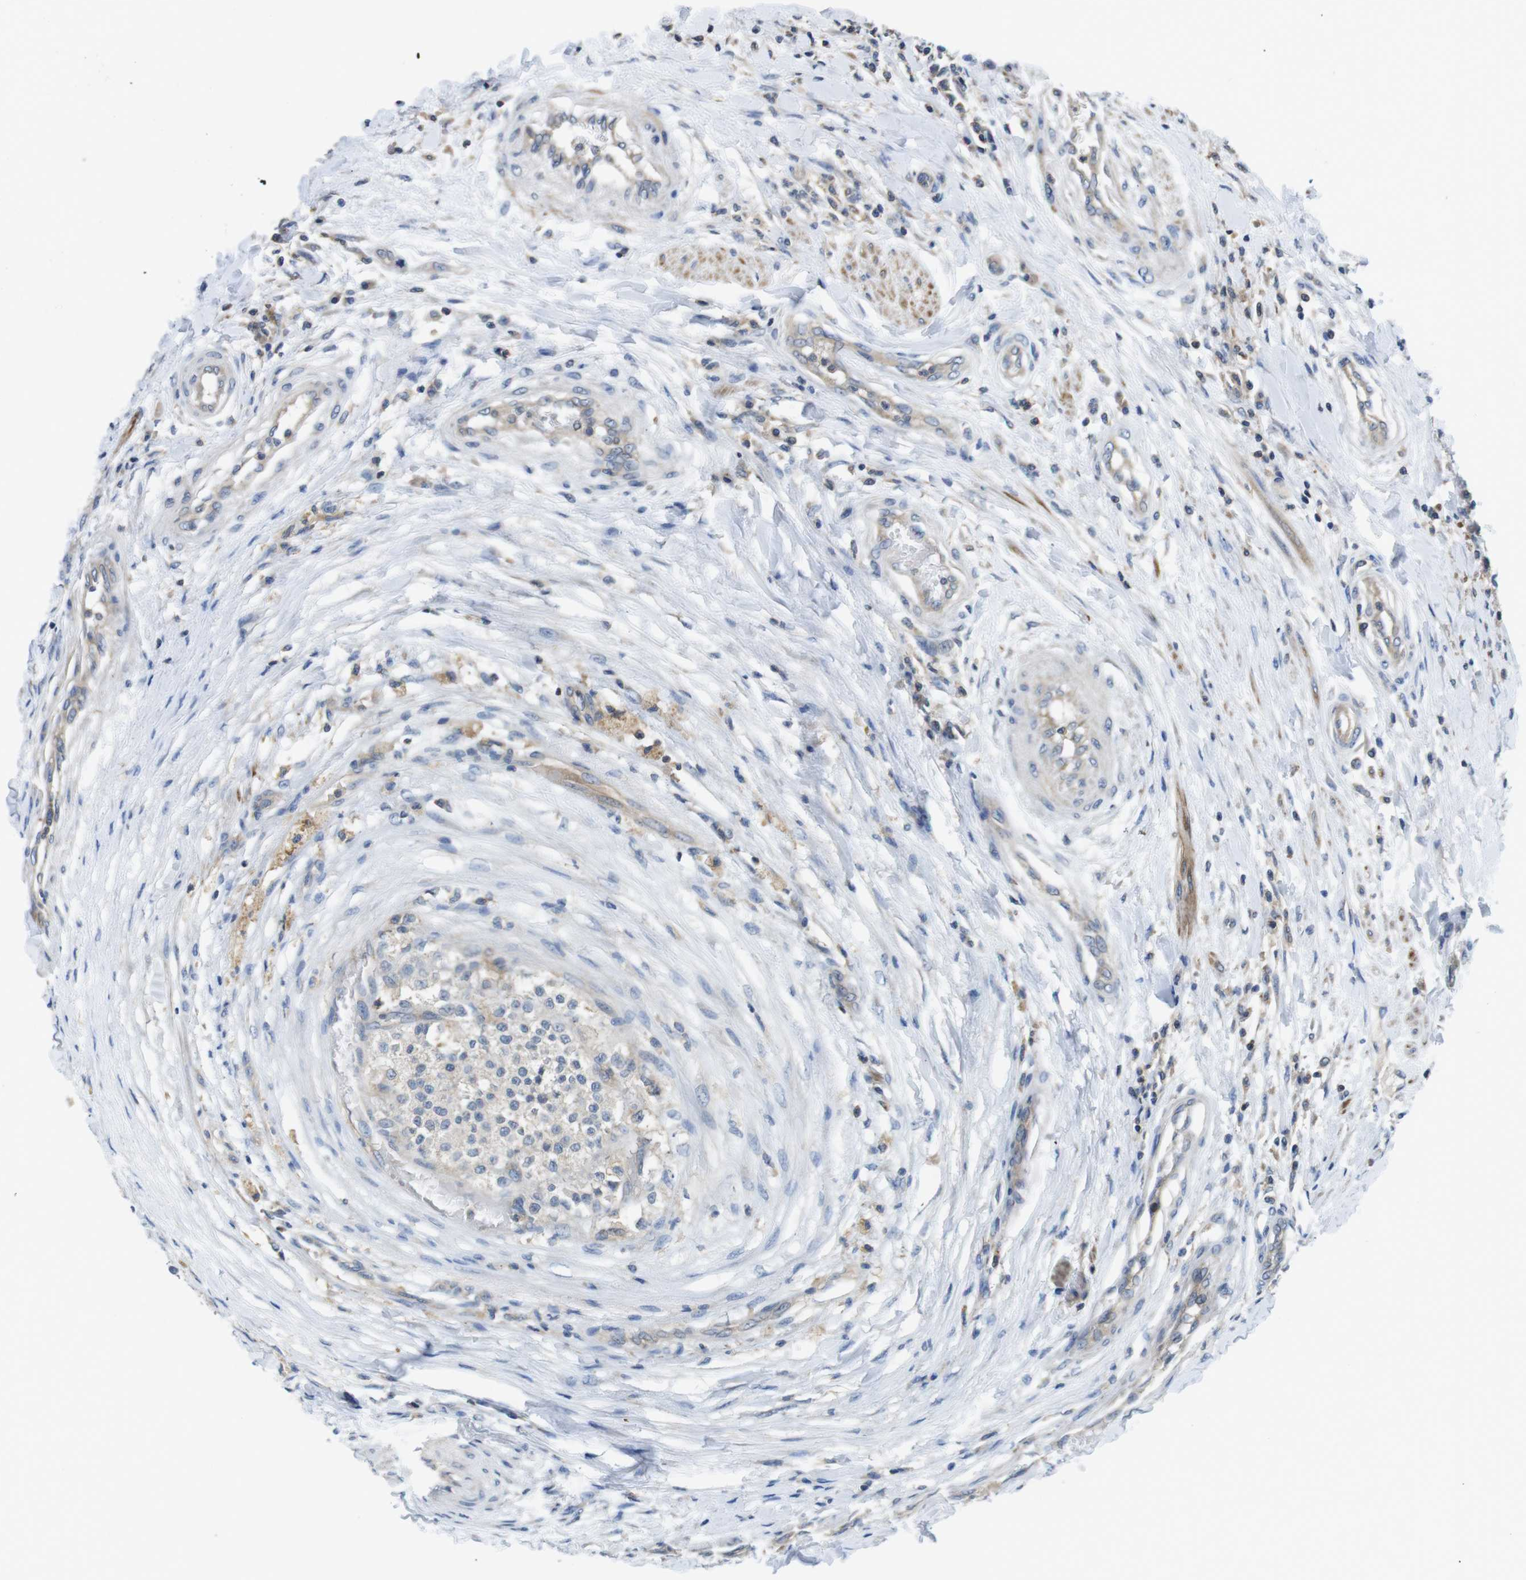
{"staining": {"intensity": "negative", "quantity": "none", "location": "none"}, "tissue": "testis cancer", "cell_type": "Tumor cells", "image_type": "cancer", "snomed": [{"axis": "morphology", "description": "Seminoma, NOS"}, {"axis": "topography", "description": "Testis"}], "caption": "An immunohistochemistry histopathology image of testis cancer is shown. There is no staining in tumor cells of testis cancer.", "gene": "PIK3CD", "patient": {"sex": "male", "age": 59}}